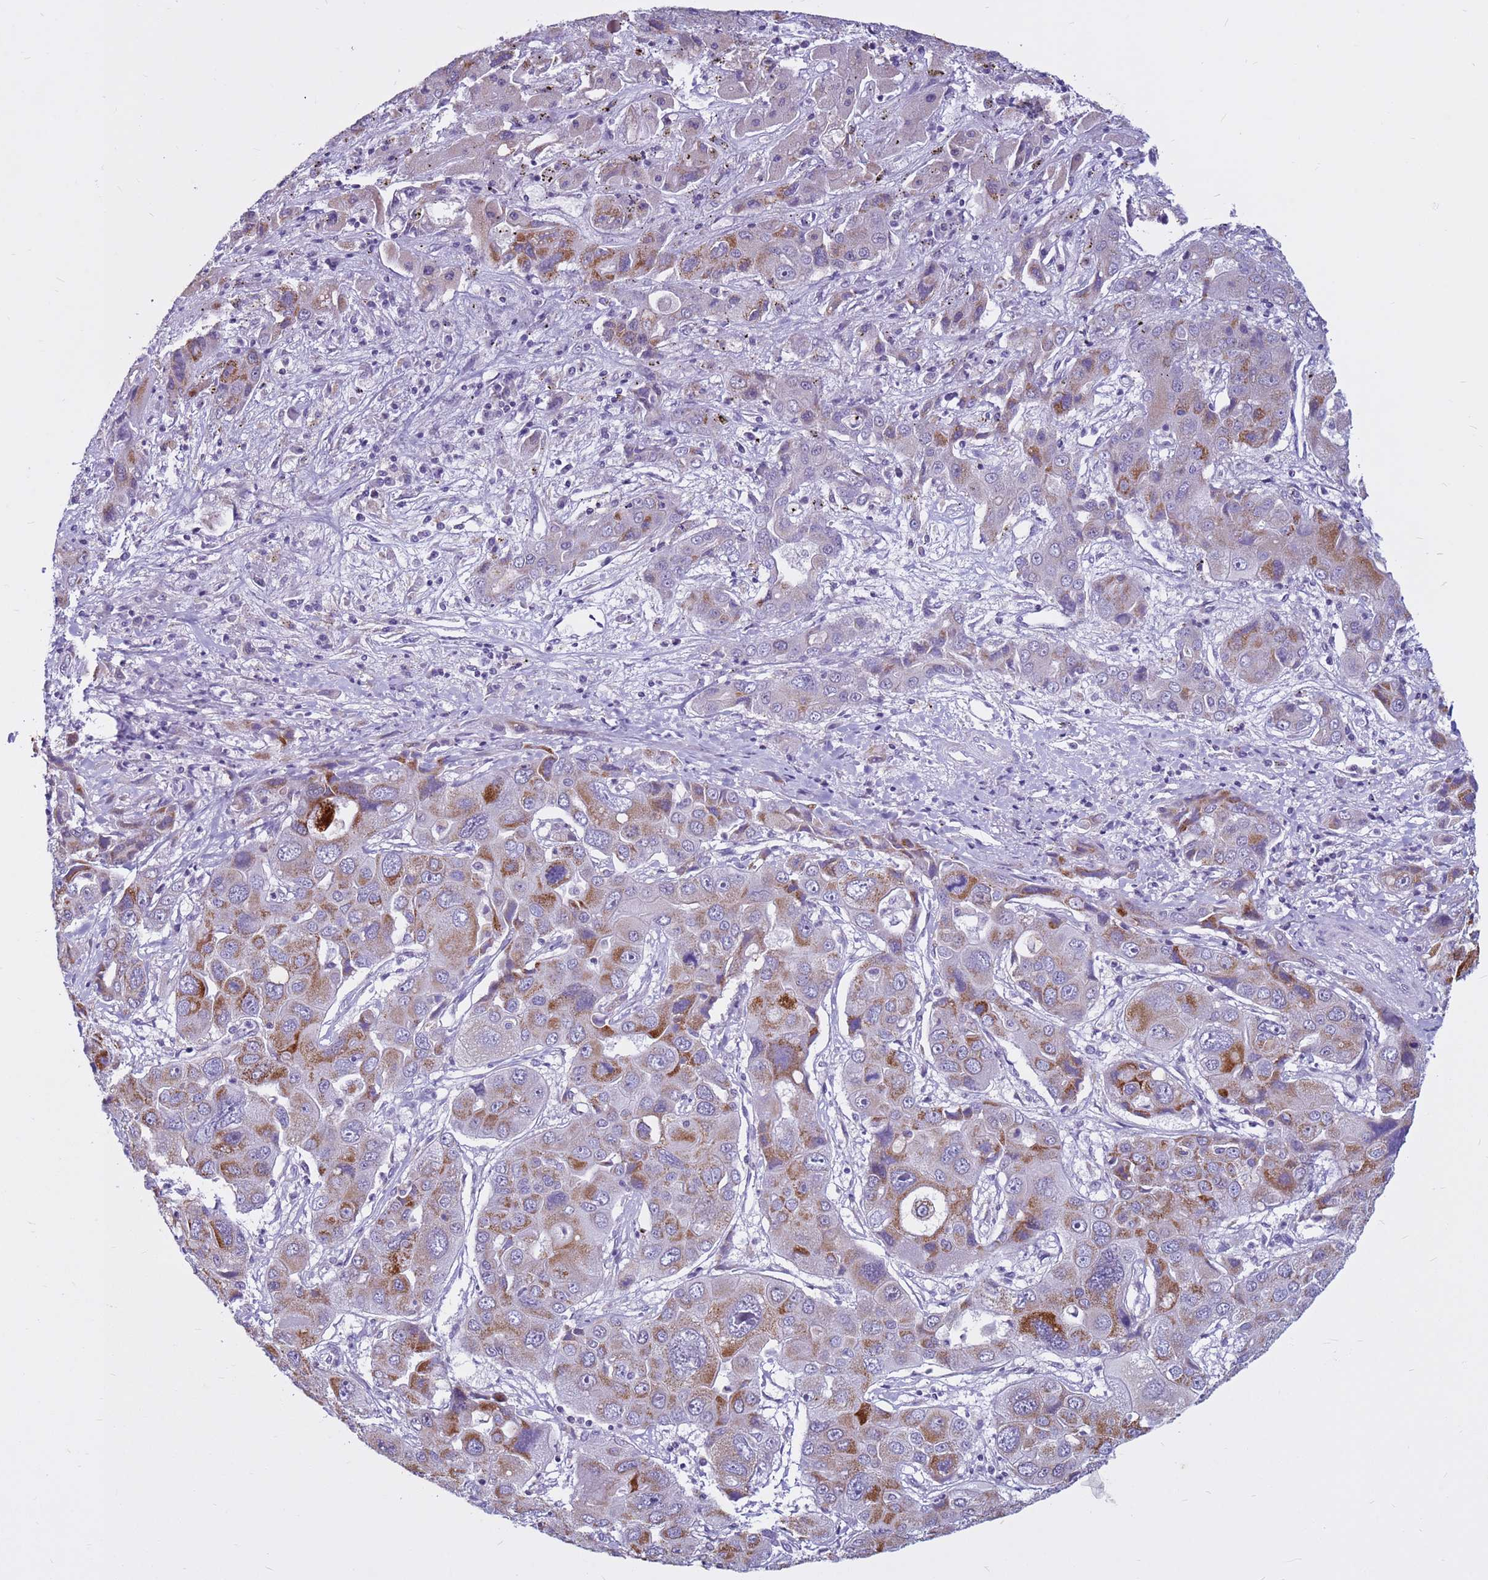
{"staining": {"intensity": "moderate", "quantity": ">75%", "location": "cytoplasmic/membranous"}, "tissue": "liver cancer", "cell_type": "Tumor cells", "image_type": "cancer", "snomed": [{"axis": "morphology", "description": "Cholangiocarcinoma"}, {"axis": "topography", "description": "Liver"}], "caption": "Immunohistochemistry image of liver cholangiocarcinoma stained for a protein (brown), which demonstrates medium levels of moderate cytoplasmic/membranous staining in approximately >75% of tumor cells.", "gene": "CDK2AP2", "patient": {"sex": "male", "age": 67}}